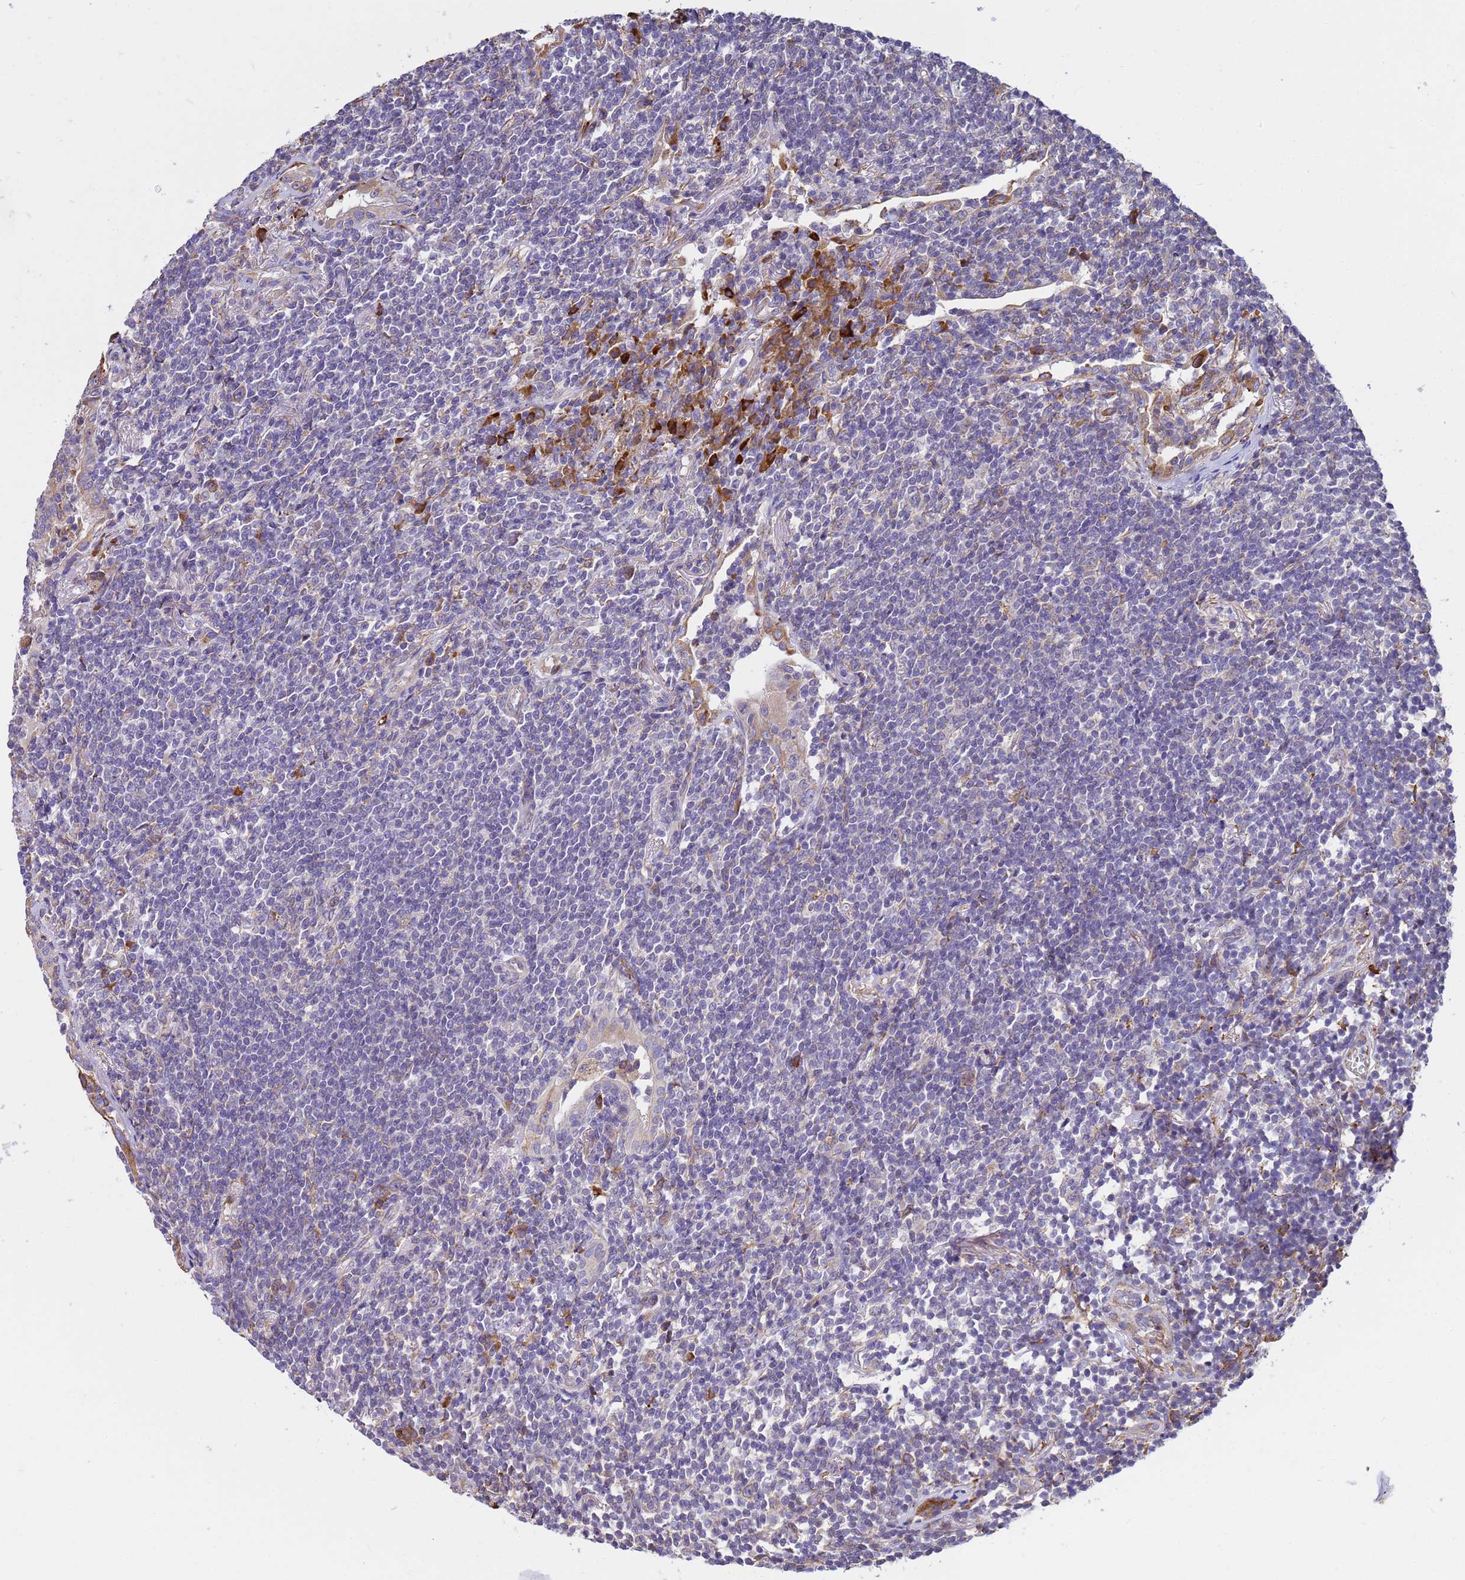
{"staining": {"intensity": "negative", "quantity": "none", "location": "none"}, "tissue": "lymphoma", "cell_type": "Tumor cells", "image_type": "cancer", "snomed": [{"axis": "morphology", "description": "Malignant lymphoma, non-Hodgkin's type, Low grade"}, {"axis": "topography", "description": "Lung"}], "caption": "Tumor cells show no significant positivity in malignant lymphoma, non-Hodgkin's type (low-grade).", "gene": "THAP5", "patient": {"sex": "female", "age": 71}}